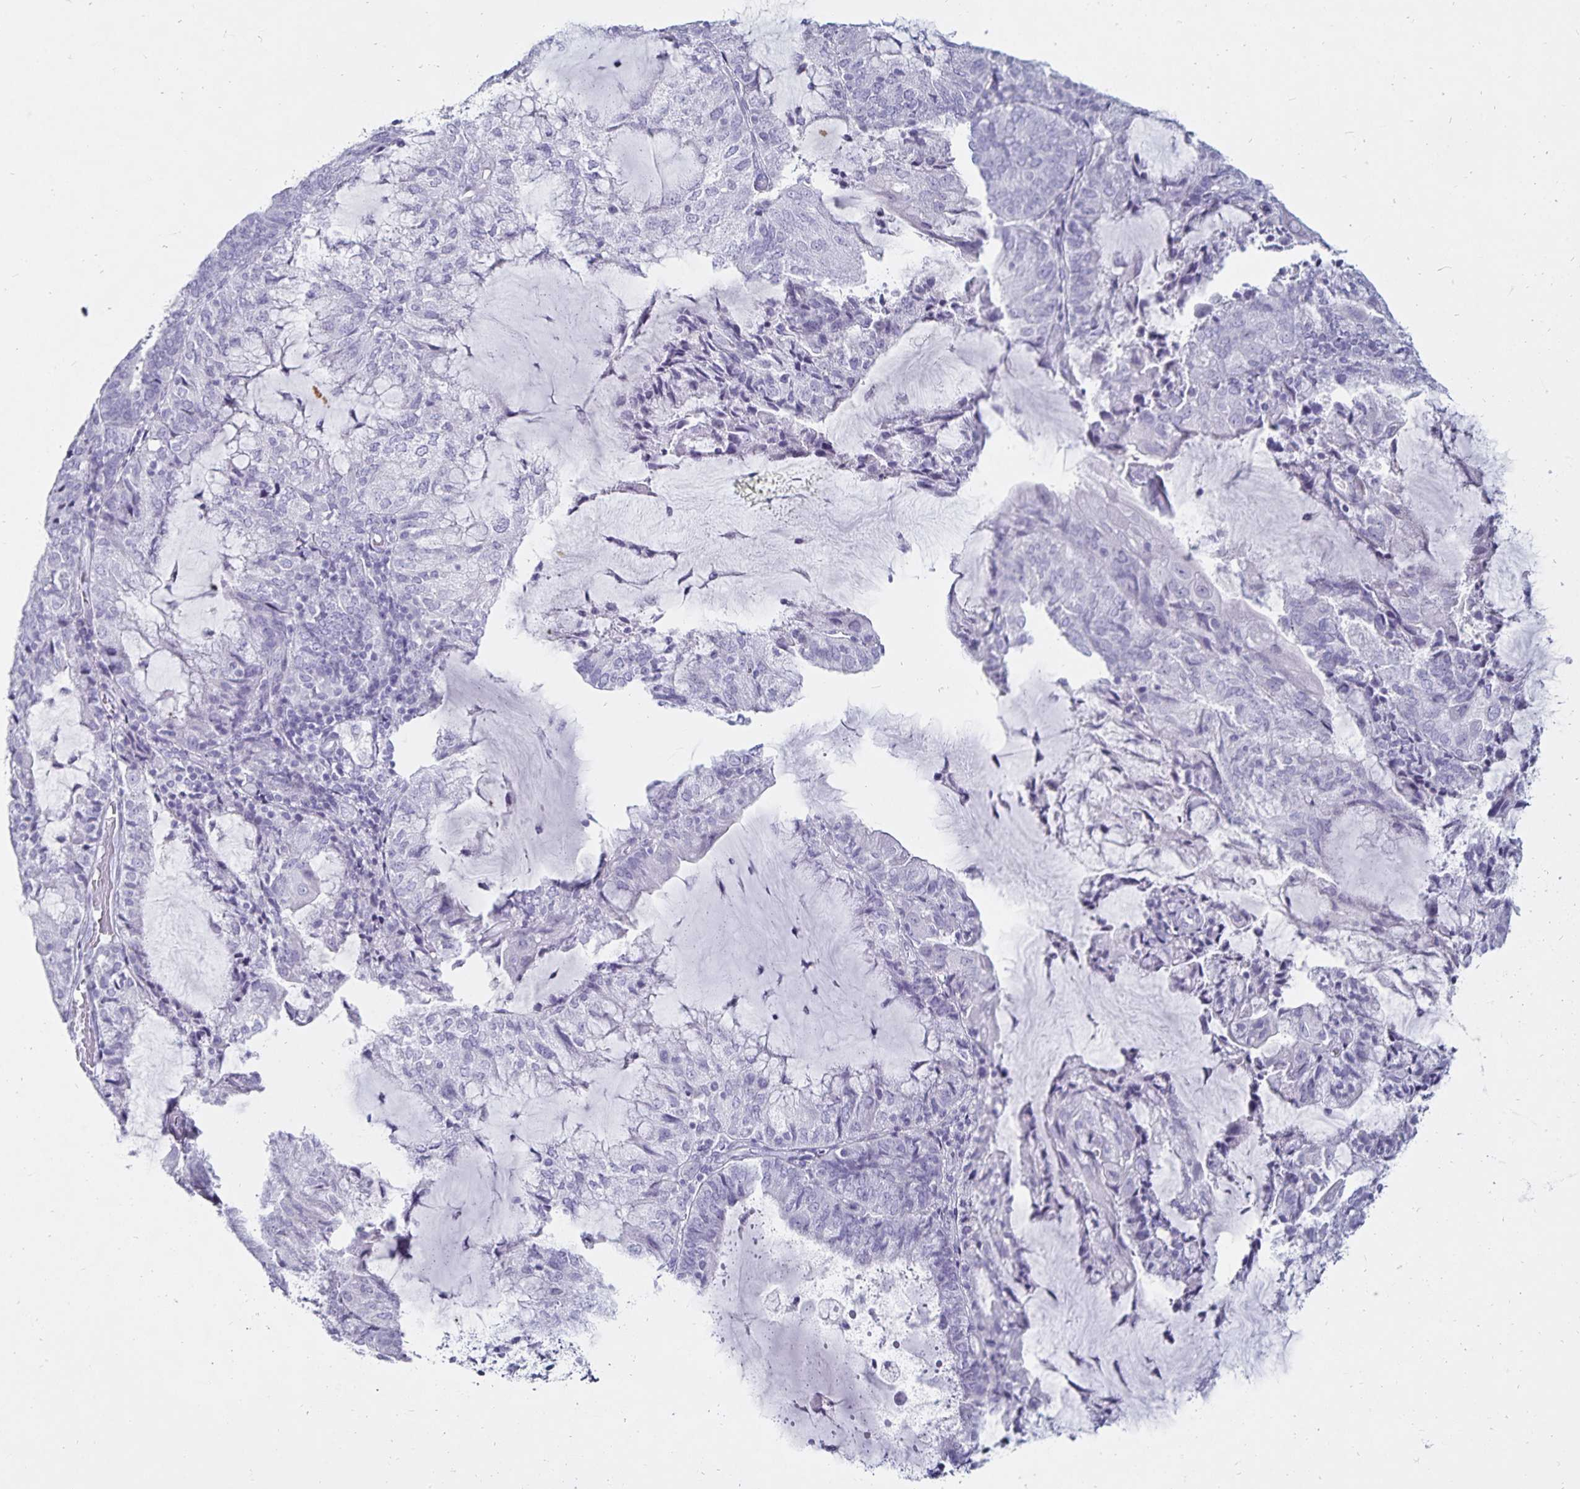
{"staining": {"intensity": "negative", "quantity": "none", "location": "none"}, "tissue": "endometrial cancer", "cell_type": "Tumor cells", "image_type": "cancer", "snomed": [{"axis": "morphology", "description": "Adenocarcinoma, NOS"}, {"axis": "topography", "description": "Endometrium"}], "caption": "There is no significant staining in tumor cells of endometrial cancer (adenocarcinoma).", "gene": "DEFA6", "patient": {"sex": "female", "age": 81}}